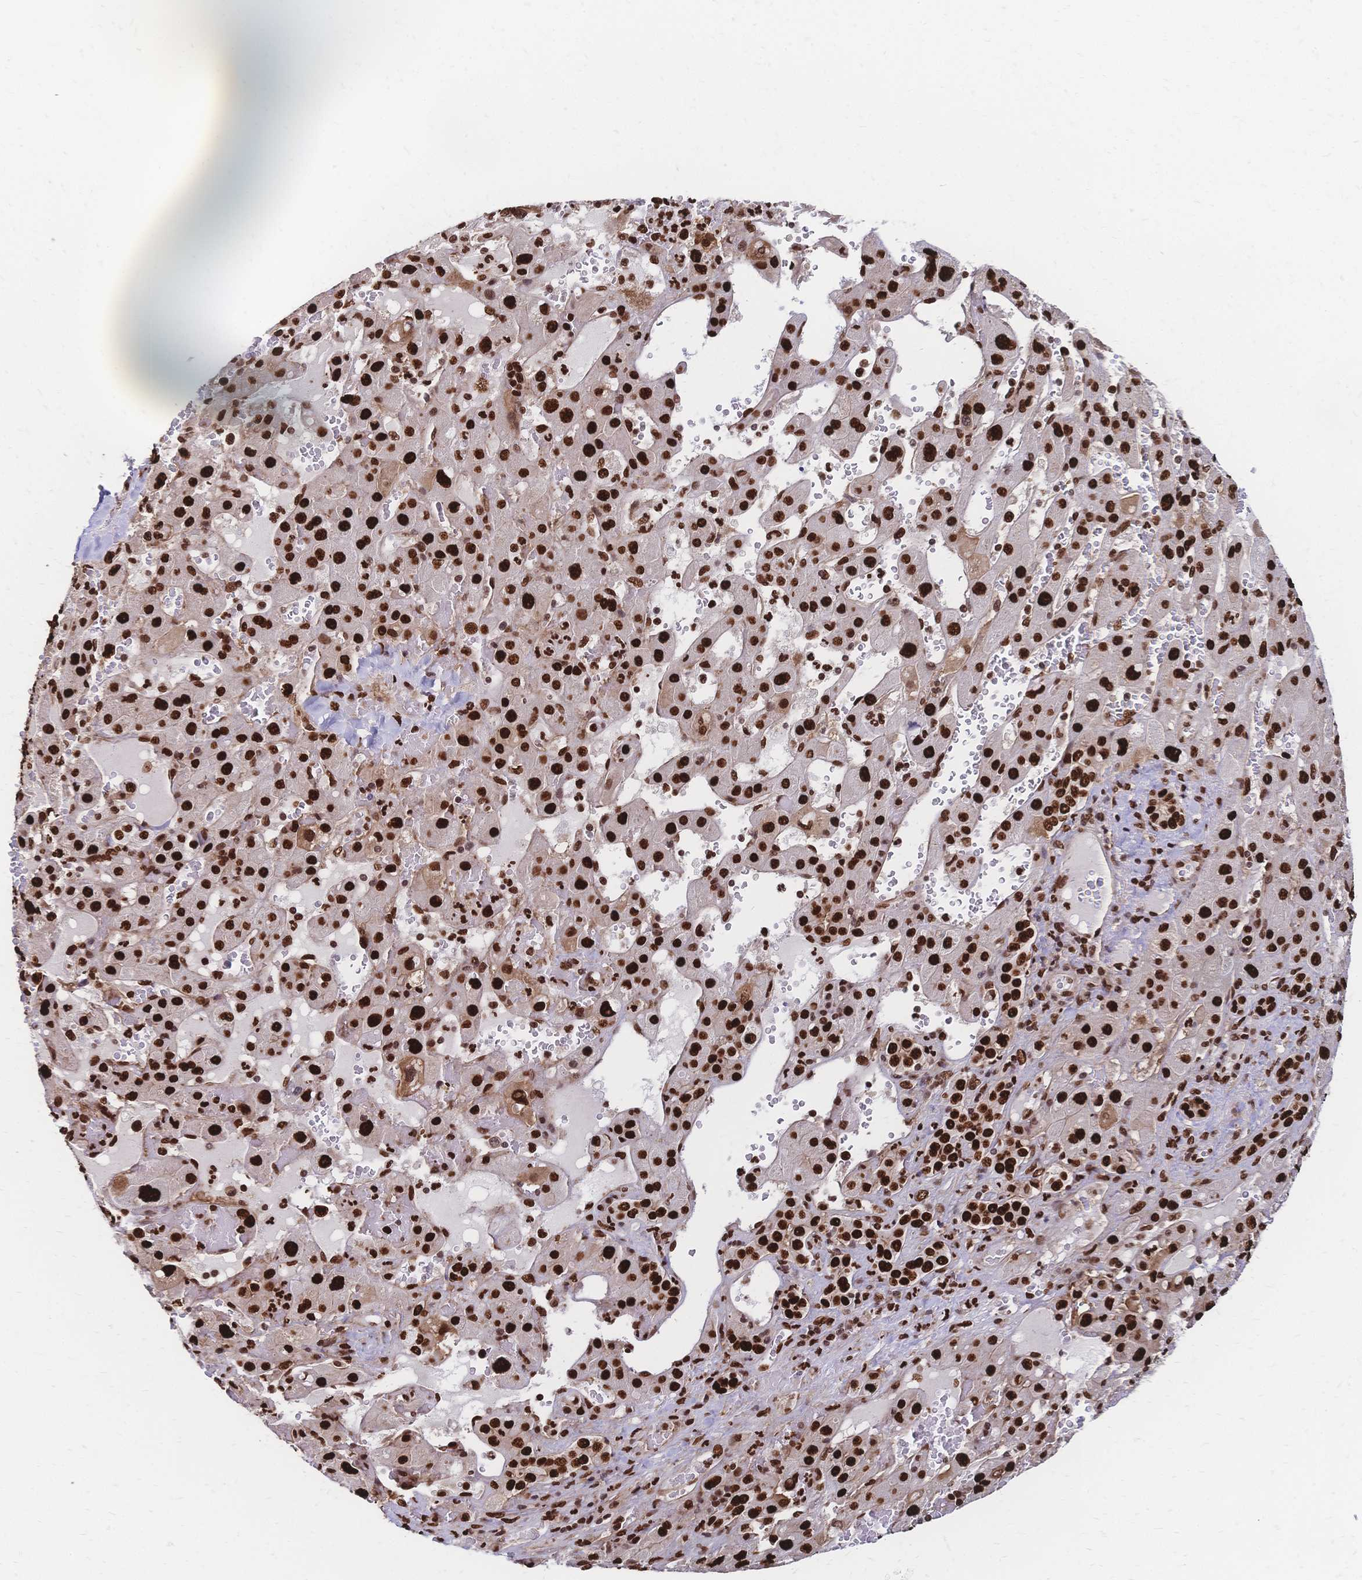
{"staining": {"intensity": "strong", "quantity": ">75%", "location": "nuclear"}, "tissue": "liver cancer", "cell_type": "Tumor cells", "image_type": "cancer", "snomed": [{"axis": "morphology", "description": "Carcinoma, Hepatocellular, NOS"}, {"axis": "topography", "description": "Liver"}], "caption": "Protein expression analysis of human liver cancer (hepatocellular carcinoma) reveals strong nuclear expression in approximately >75% of tumor cells.", "gene": "HDGF", "patient": {"sex": "female", "age": 73}}